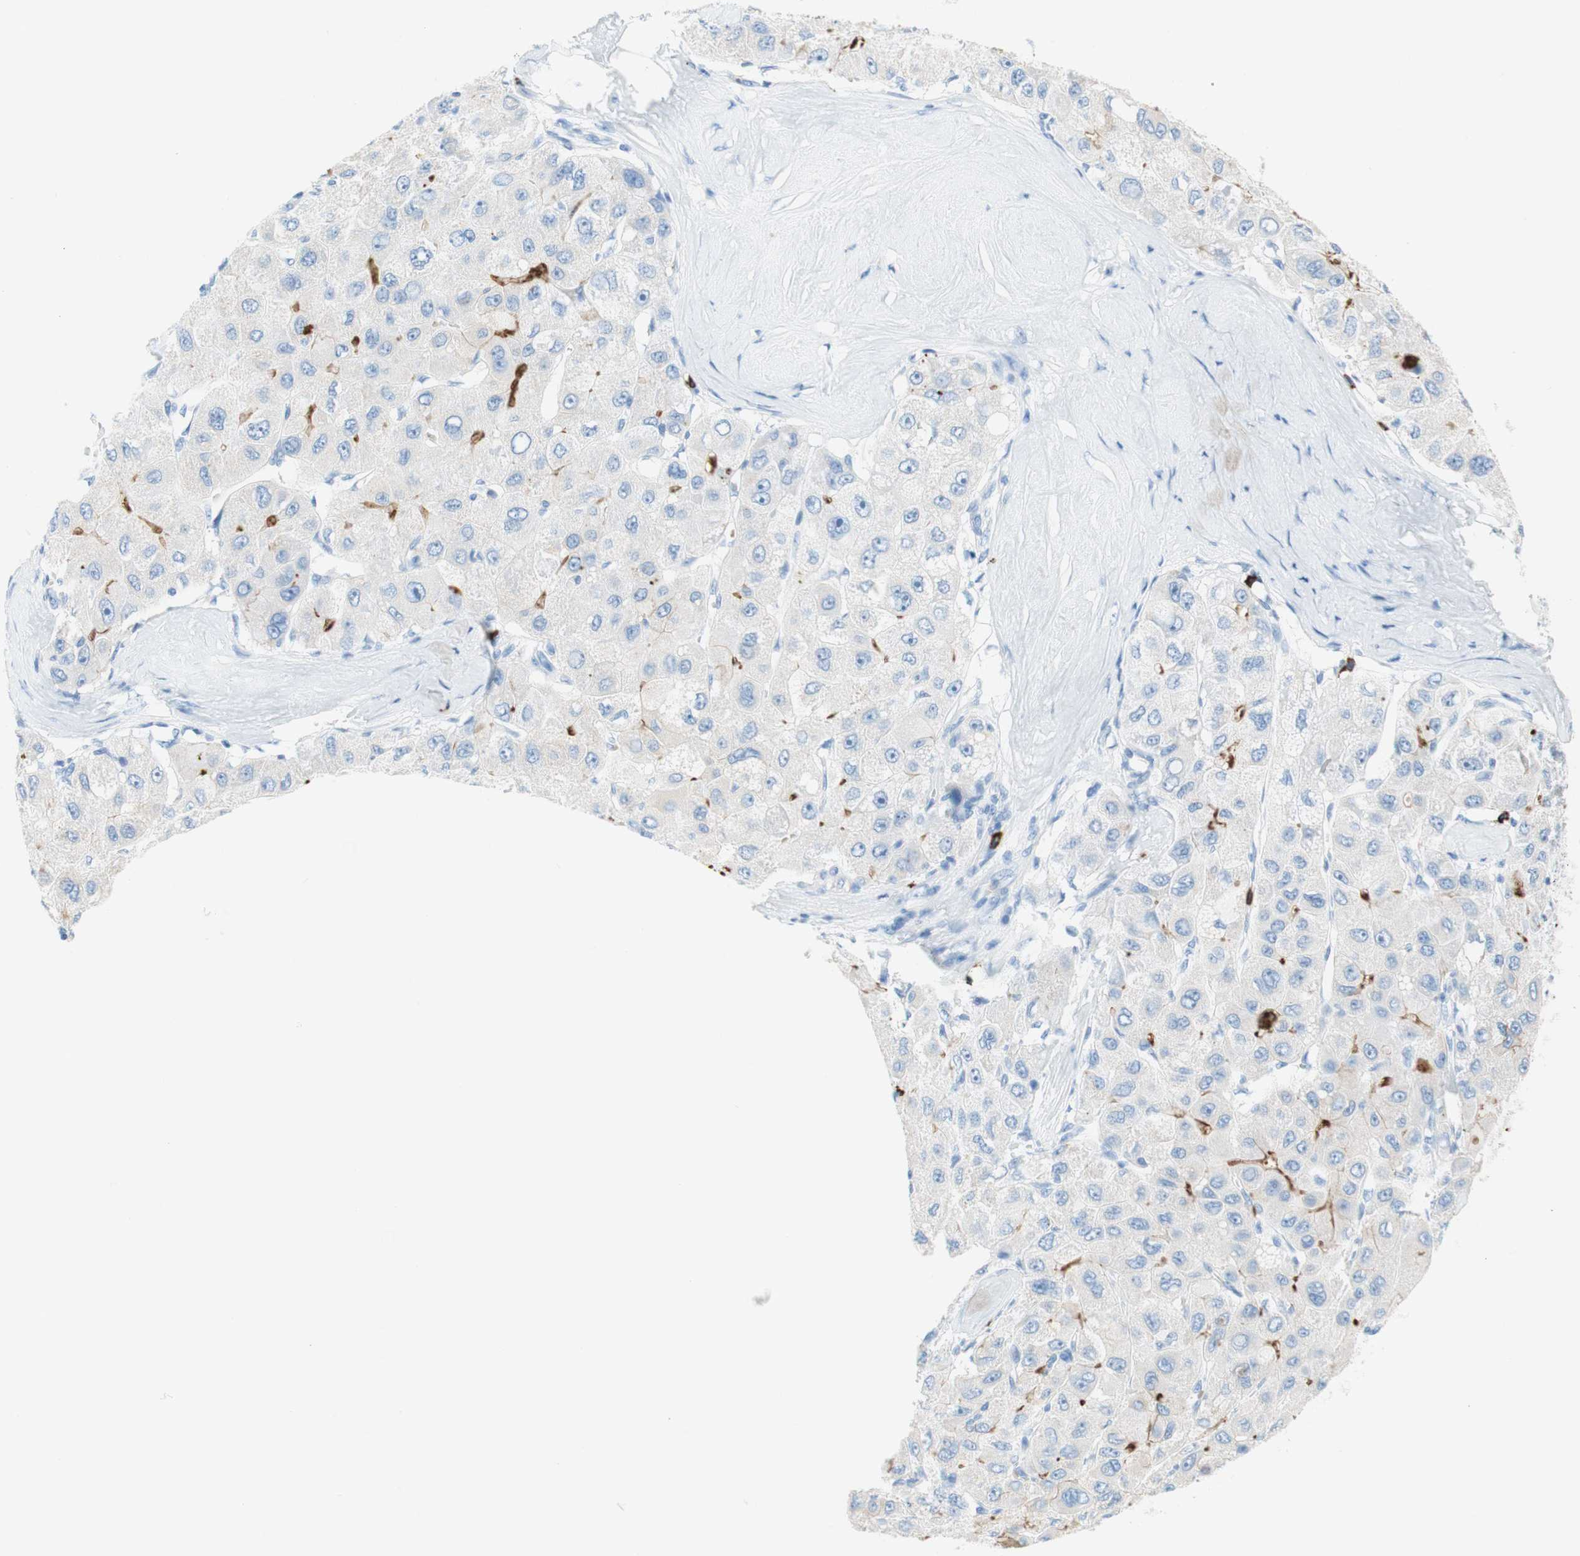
{"staining": {"intensity": "negative", "quantity": "none", "location": "none"}, "tissue": "liver cancer", "cell_type": "Tumor cells", "image_type": "cancer", "snomed": [{"axis": "morphology", "description": "Carcinoma, Hepatocellular, NOS"}, {"axis": "topography", "description": "Liver"}], "caption": "Immunohistochemical staining of liver cancer demonstrates no significant positivity in tumor cells.", "gene": "CEACAM1", "patient": {"sex": "male", "age": 80}}